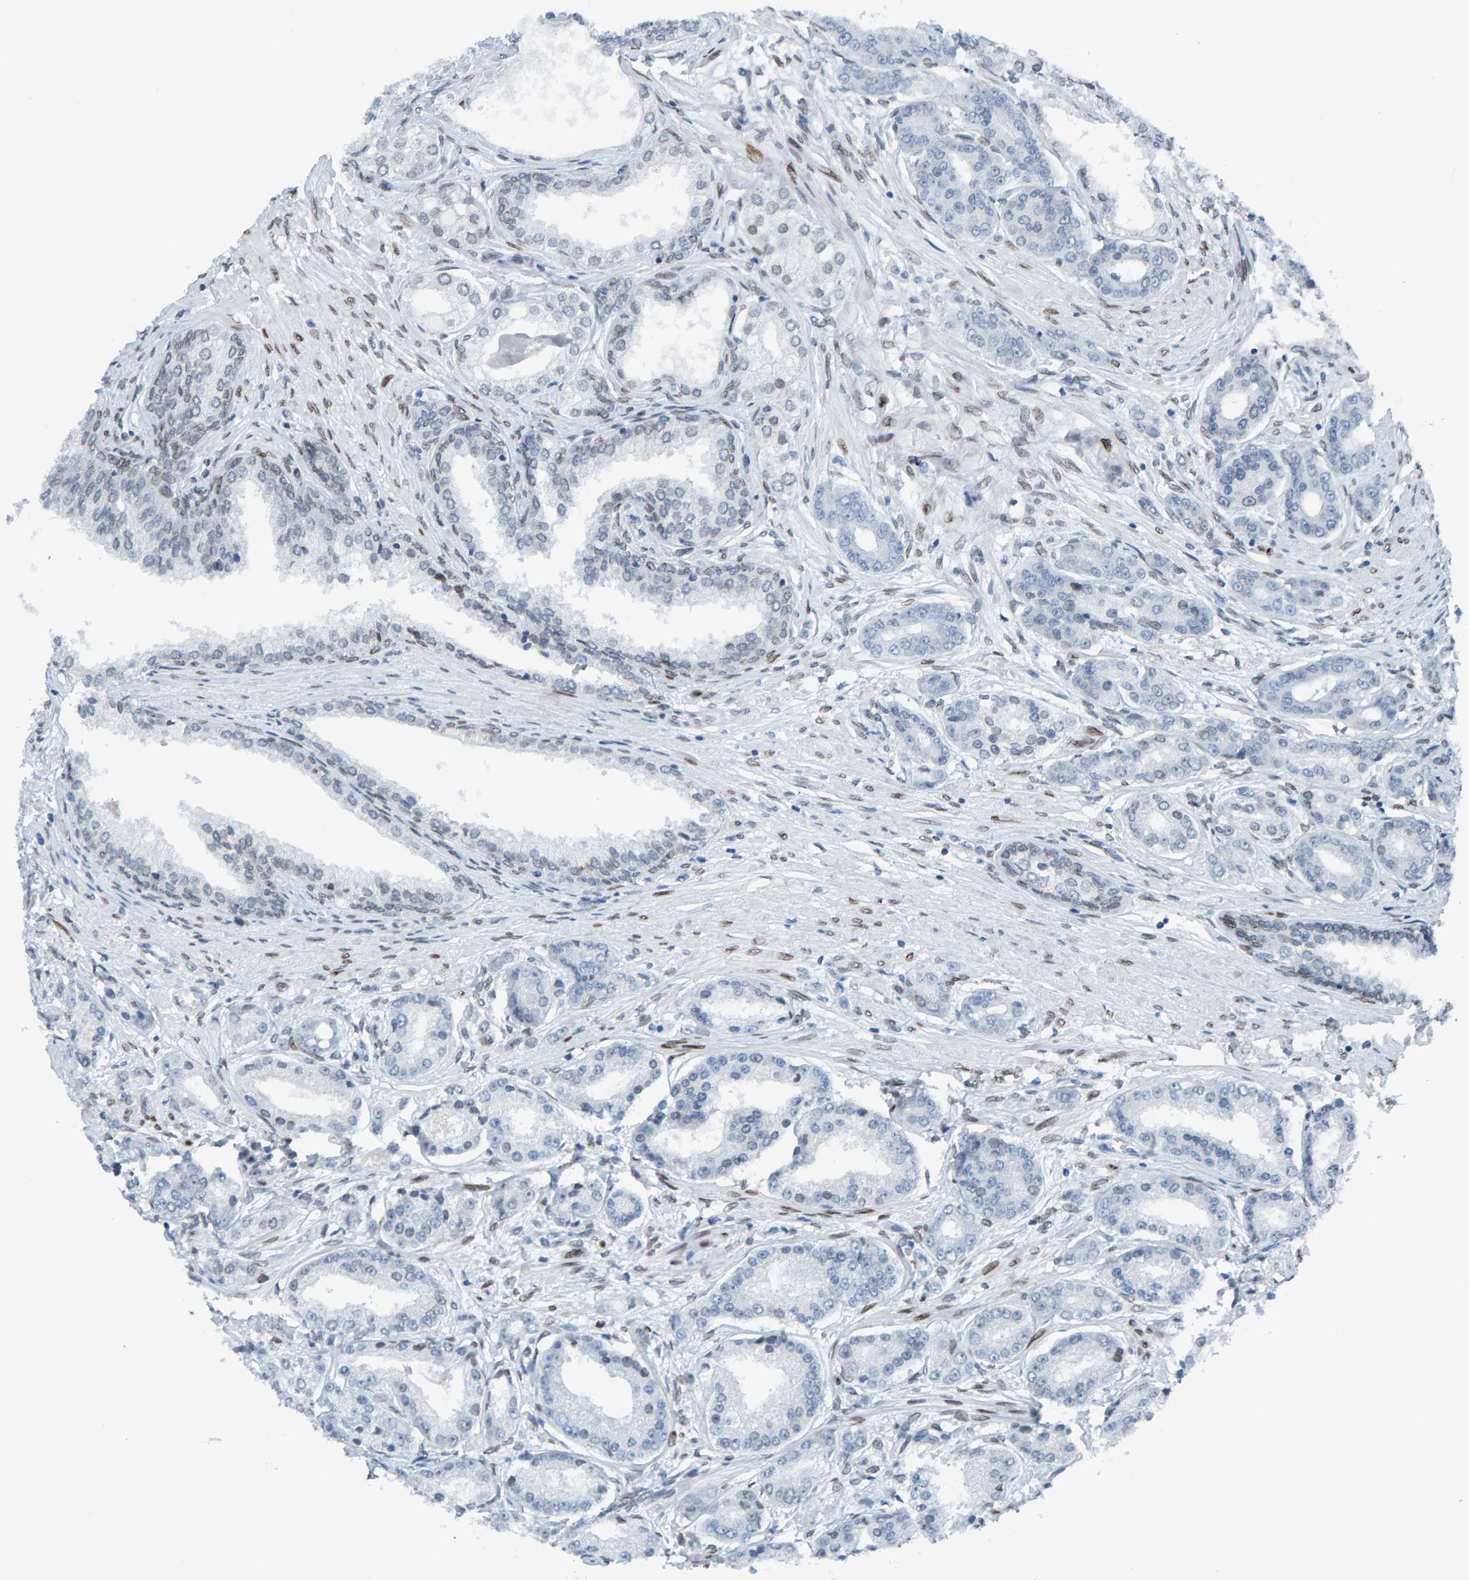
{"staining": {"intensity": "negative", "quantity": "none", "location": "none"}, "tissue": "prostate cancer", "cell_type": "Tumor cells", "image_type": "cancer", "snomed": [{"axis": "morphology", "description": "Adenocarcinoma, High grade"}, {"axis": "topography", "description": "Prostate"}], "caption": "Tumor cells are negative for protein expression in human adenocarcinoma (high-grade) (prostate). Brightfield microscopy of immunohistochemistry (IHC) stained with DAB (brown) and hematoxylin (blue), captured at high magnification.", "gene": "LMNB2", "patient": {"sex": "male", "age": 59}}